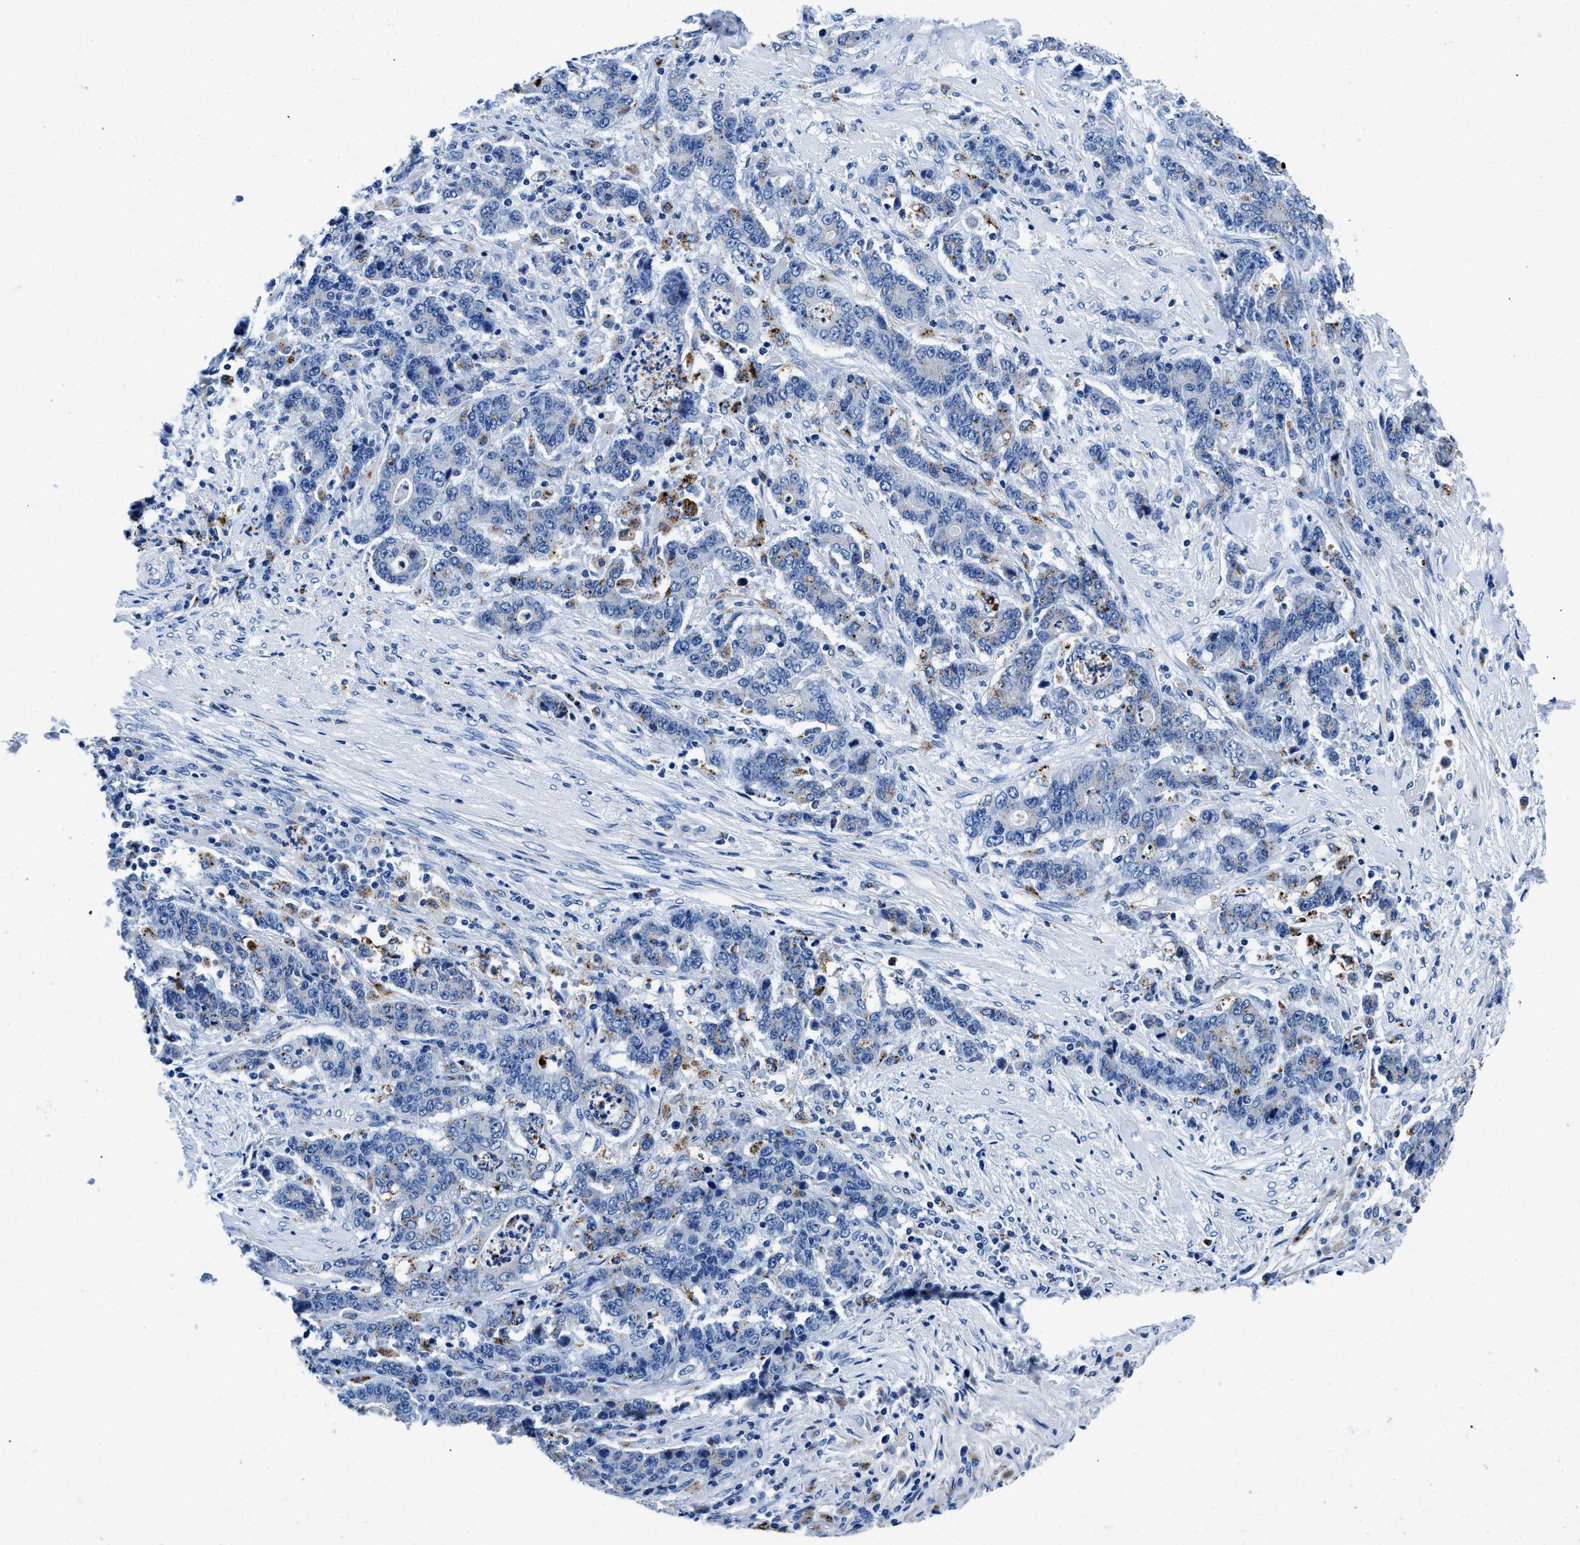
{"staining": {"intensity": "negative", "quantity": "none", "location": "none"}, "tissue": "stomach cancer", "cell_type": "Tumor cells", "image_type": "cancer", "snomed": [{"axis": "morphology", "description": "Adenocarcinoma, NOS"}, {"axis": "topography", "description": "Stomach"}], "caption": "A high-resolution histopathology image shows immunohistochemistry (IHC) staining of adenocarcinoma (stomach), which exhibits no significant expression in tumor cells.", "gene": "OR14K1", "patient": {"sex": "female", "age": 73}}